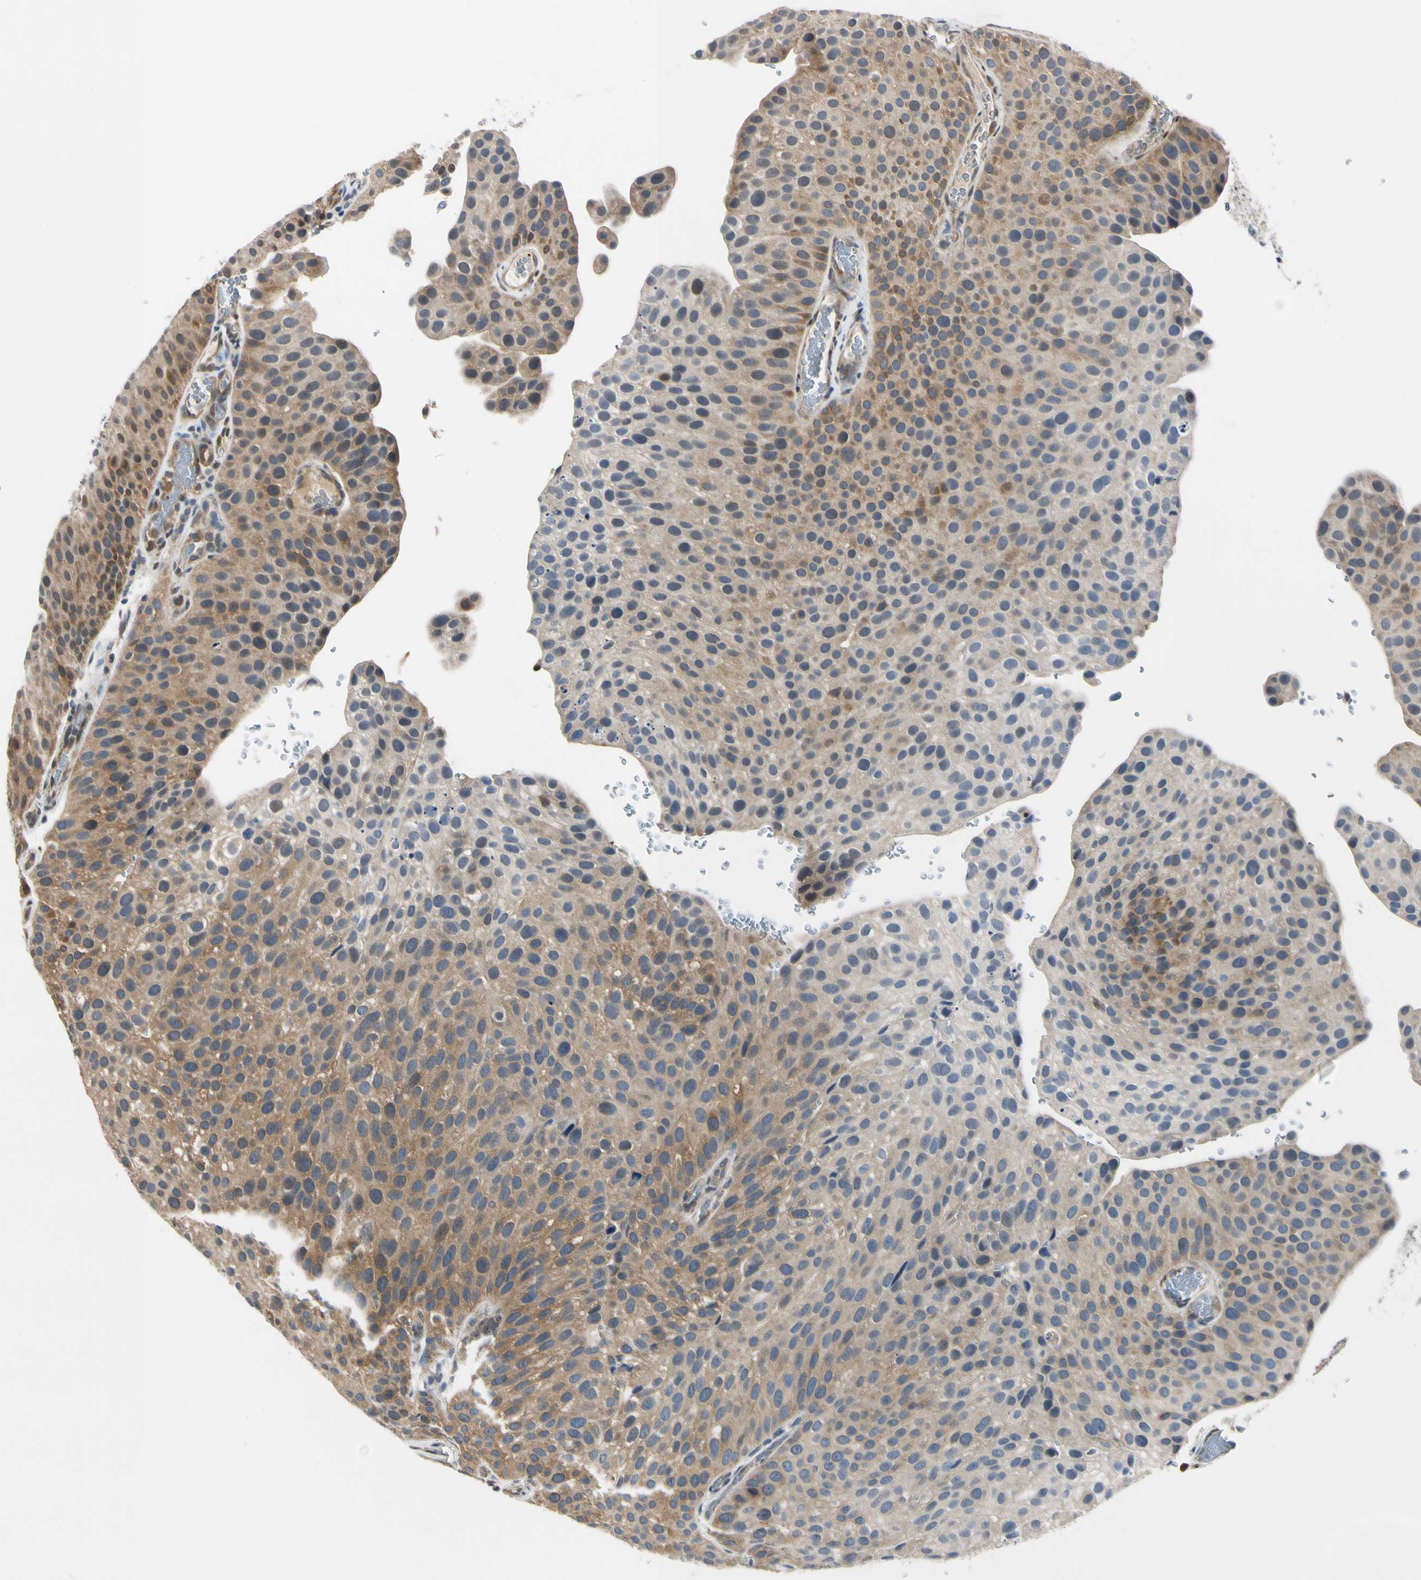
{"staining": {"intensity": "moderate", "quantity": "25%-75%", "location": "cytoplasmic/membranous,nuclear"}, "tissue": "urothelial cancer", "cell_type": "Tumor cells", "image_type": "cancer", "snomed": [{"axis": "morphology", "description": "Urothelial carcinoma, Low grade"}, {"axis": "topography", "description": "Smooth muscle"}, {"axis": "topography", "description": "Urinary bladder"}], "caption": "A high-resolution image shows immunohistochemistry staining of urothelial carcinoma (low-grade), which exhibits moderate cytoplasmic/membranous and nuclear expression in about 25%-75% of tumor cells.", "gene": "RASGRF1", "patient": {"sex": "male", "age": 60}}